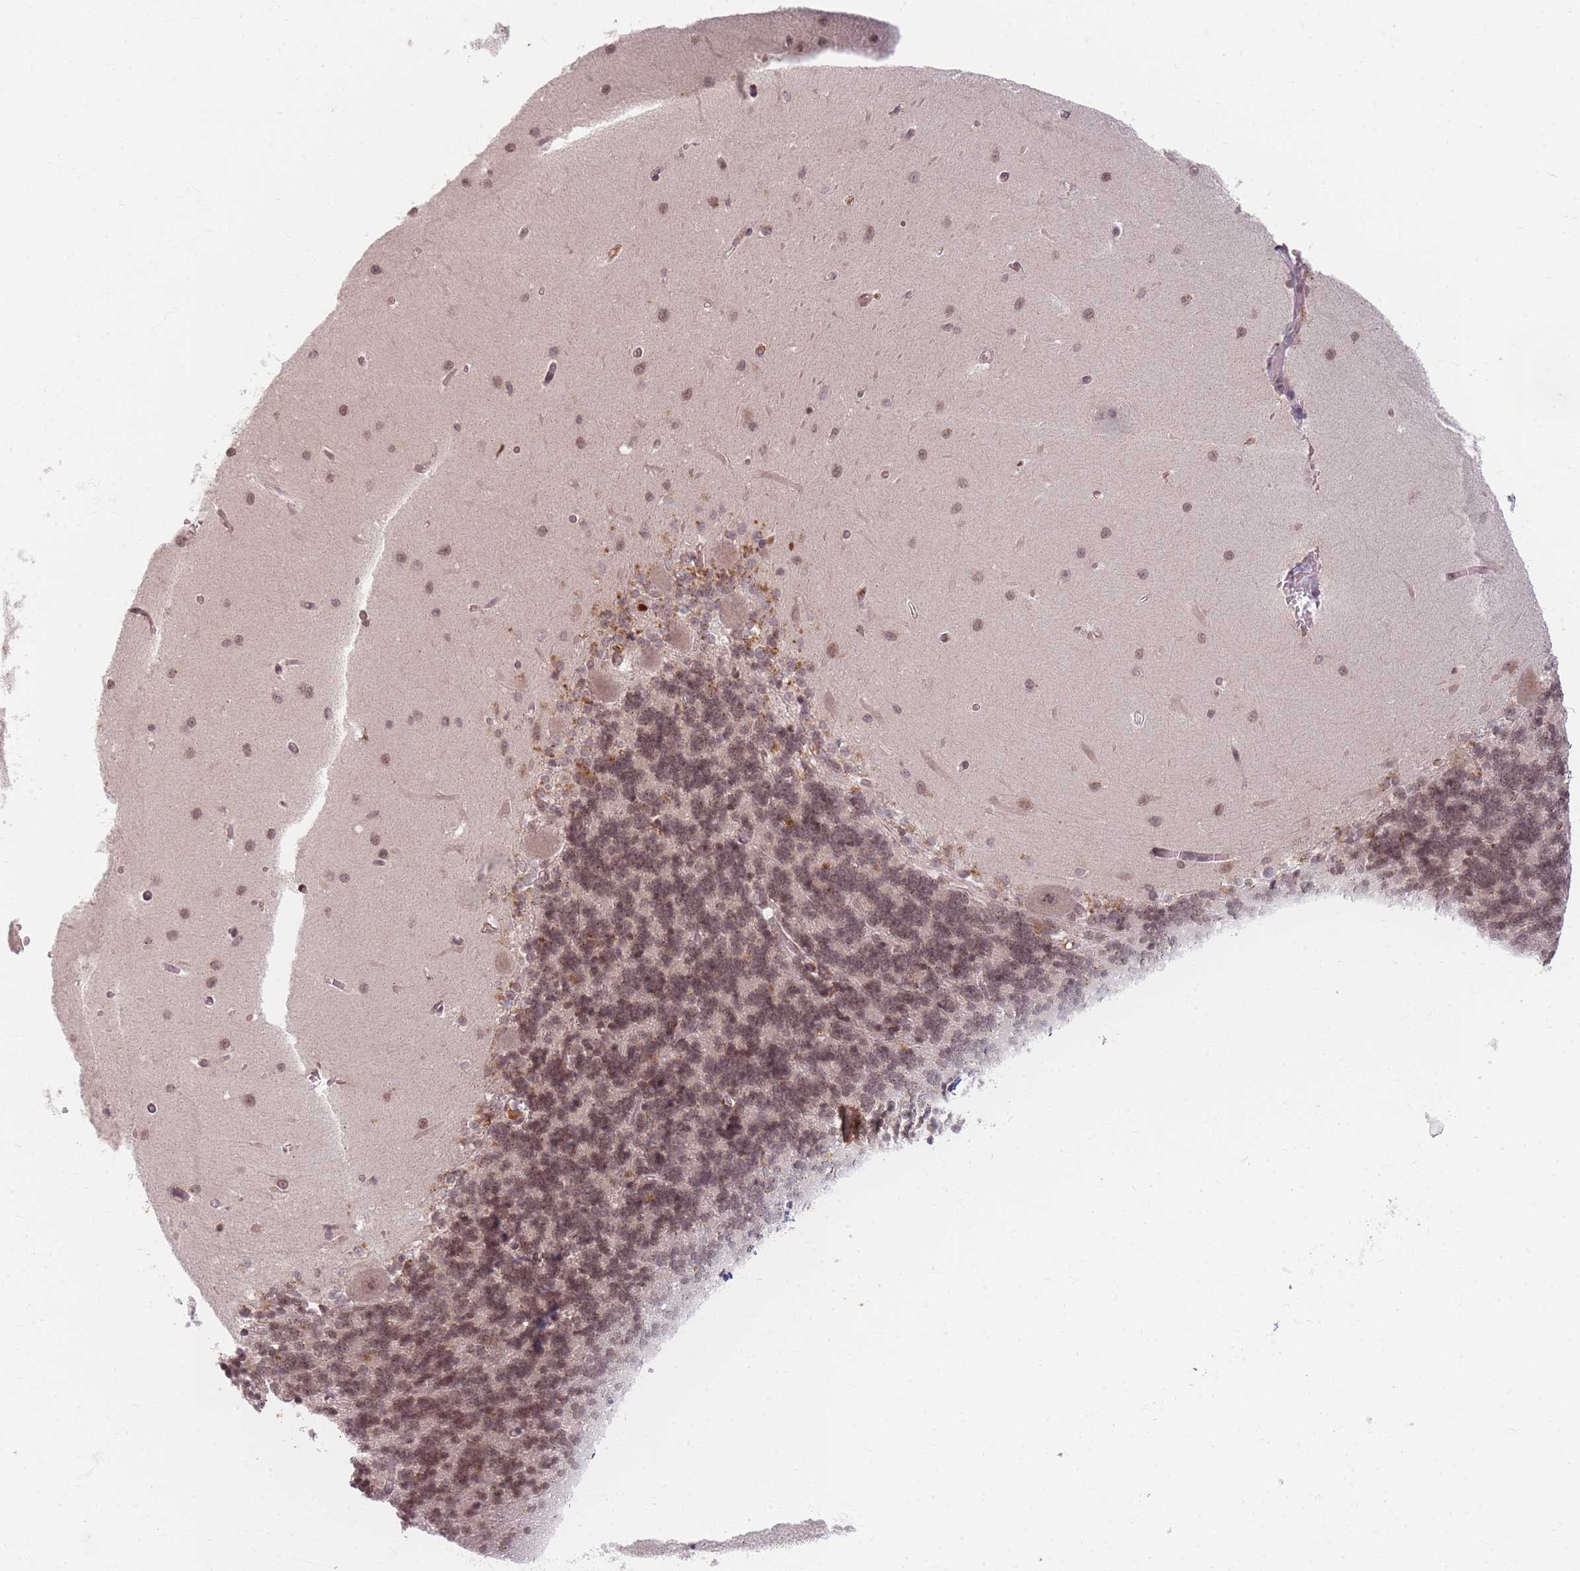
{"staining": {"intensity": "moderate", "quantity": ">75%", "location": "nuclear"}, "tissue": "cerebellum", "cell_type": "Cells in granular layer", "image_type": "normal", "snomed": [{"axis": "morphology", "description": "Normal tissue, NOS"}, {"axis": "topography", "description": "Cerebellum"}], "caption": "The photomicrograph demonstrates staining of normal cerebellum, revealing moderate nuclear protein positivity (brown color) within cells in granular layer.", "gene": "SPATA45", "patient": {"sex": "male", "age": 37}}